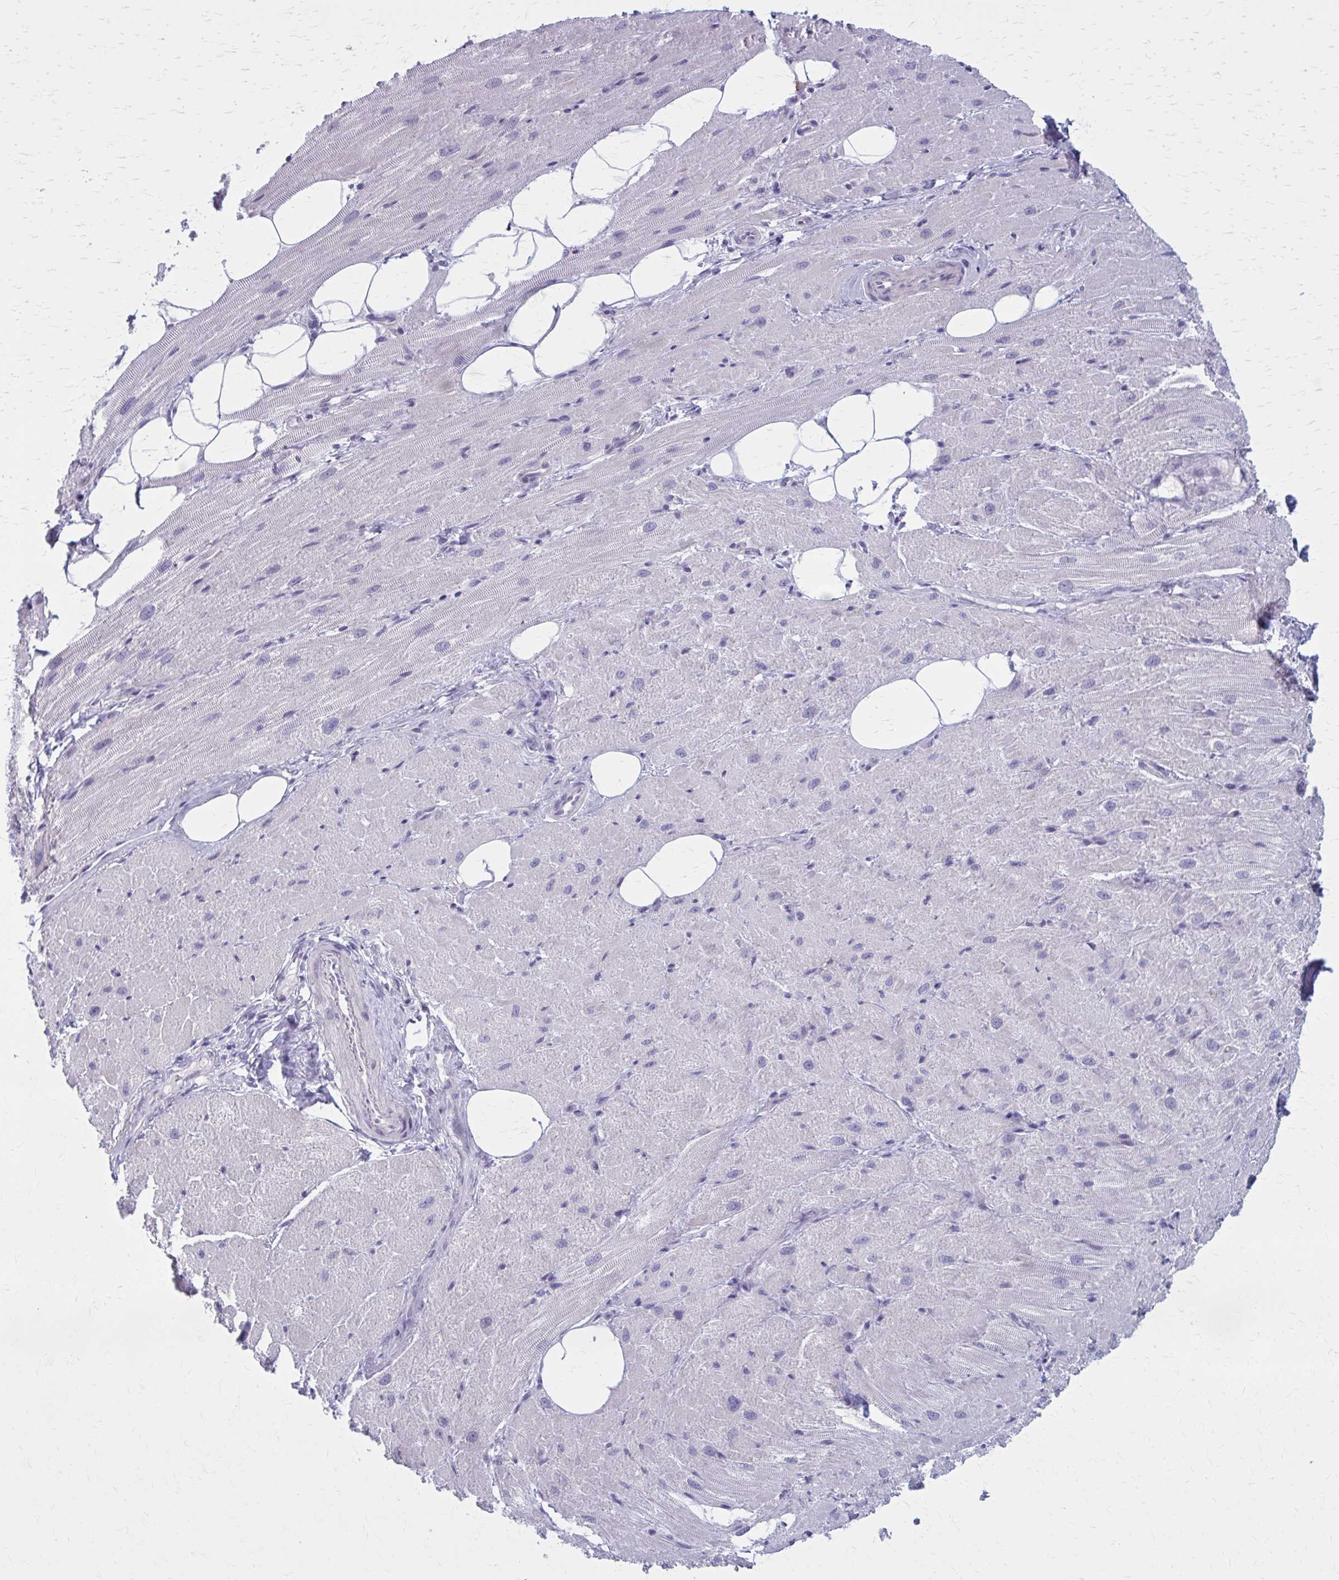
{"staining": {"intensity": "negative", "quantity": "none", "location": "none"}, "tissue": "heart muscle", "cell_type": "Cardiomyocytes", "image_type": "normal", "snomed": [{"axis": "morphology", "description": "Normal tissue, NOS"}, {"axis": "topography", "description": "Heart"}], "caption": "Immunohistochemistry of unremarkable human heart muscle exhibits no expression in cardiomyocytes. The staining was performed using DAB (3,3'-diaminobenzidine) to visualize the protein expression in brown, while the nuclei were stained in blue with hematoxylin (Magnification: 20x).", "gene": "CD38", "patient": {"sex": "male", "age": 62}}